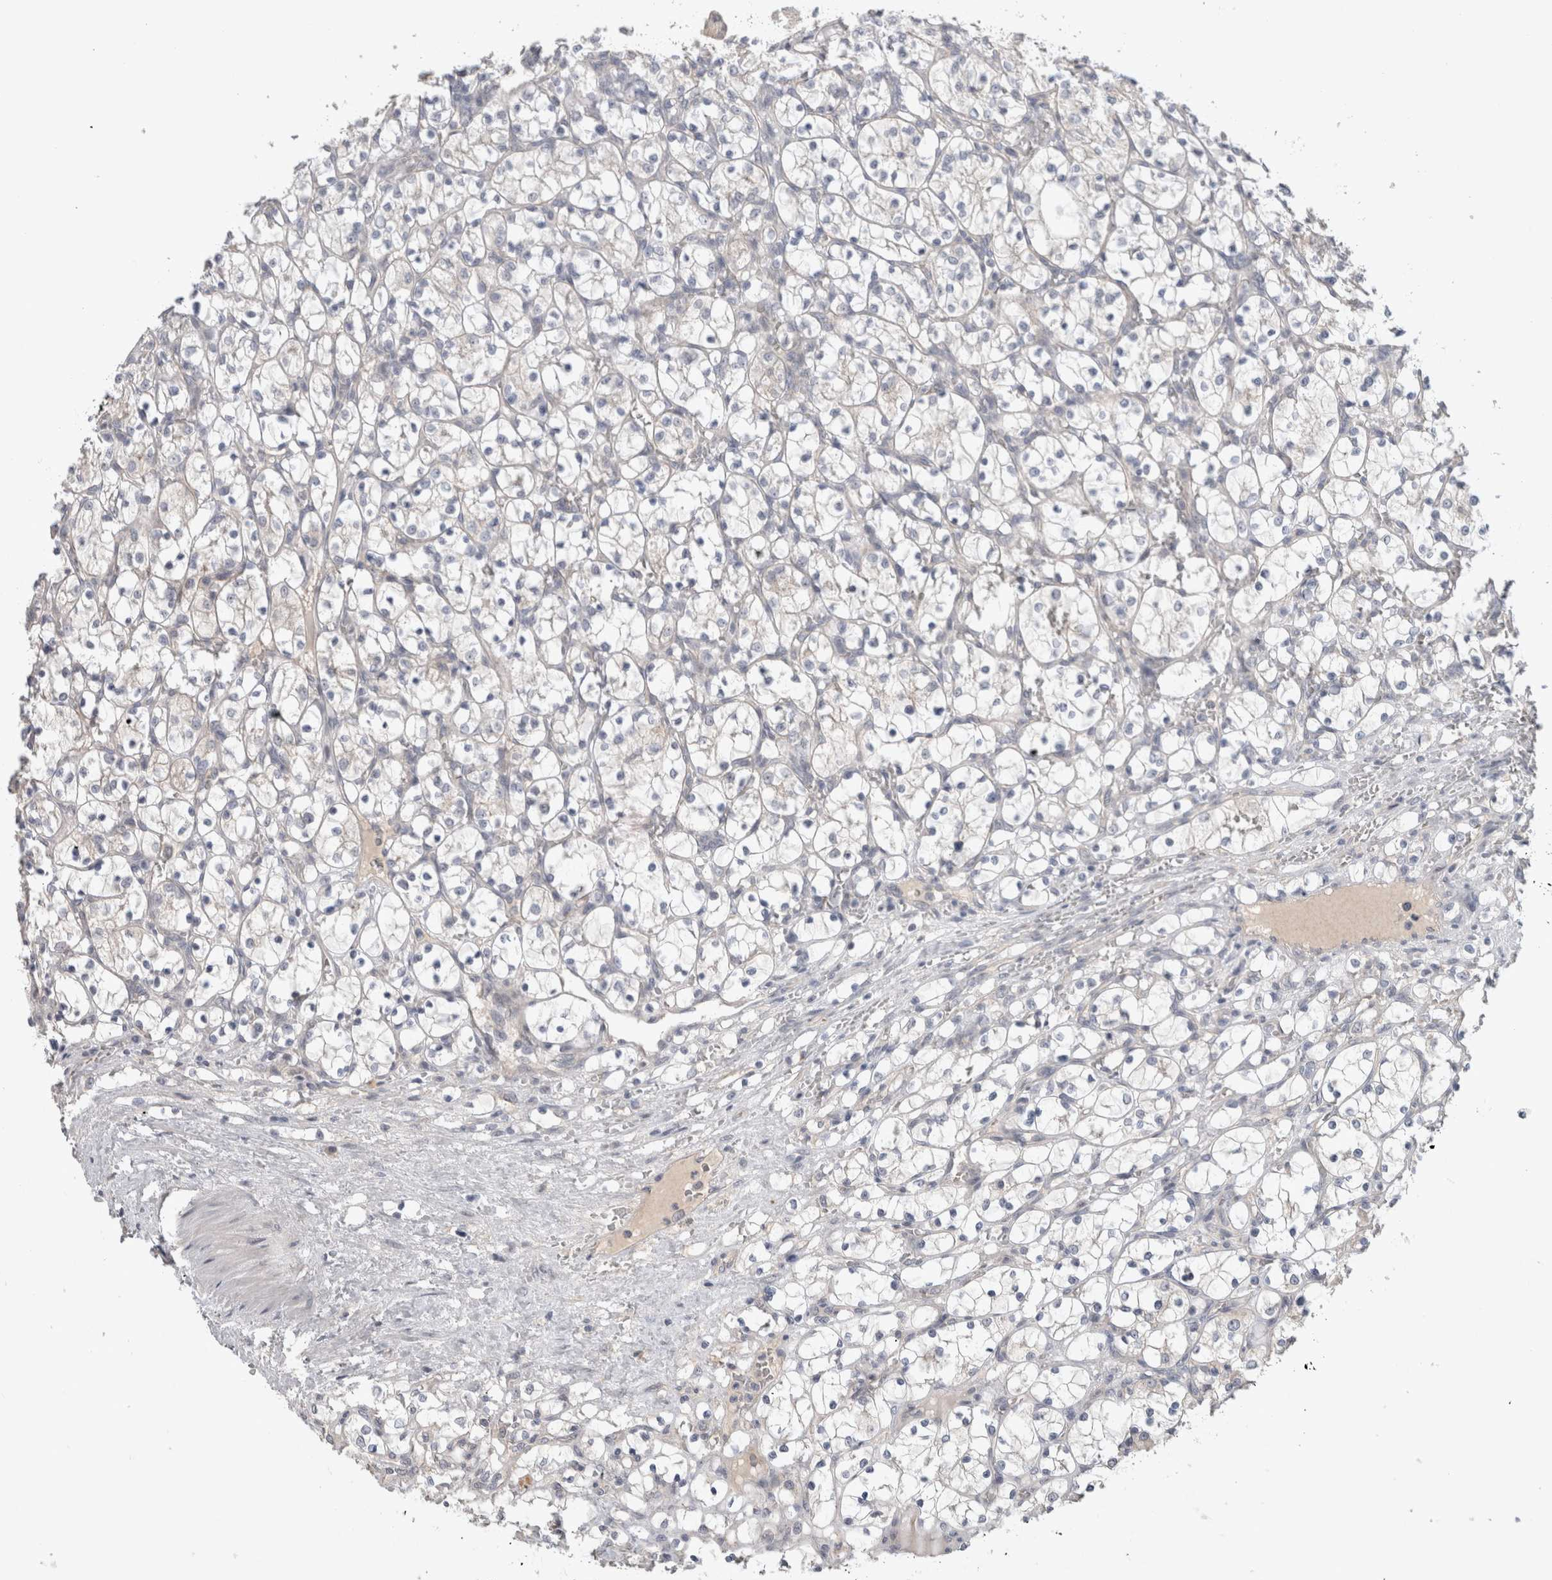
{"staining": {"intensity": "negative", "quantity": "none", "location": "none"}, "tissue": "renal cancer", "cell_type": "Tumor cells", "image_type": "cancer", "snomed": [{"axis": "morphology", "description": "Adenocarcinoma, NOS"}, {"axis": "topography", "description": "Kidney"}], "caption": "A histopathology image of human renal cancer is negative for staining in tumor cells.", "gene": "CERS3", "patient": {"sex": "female", "age": 69}}